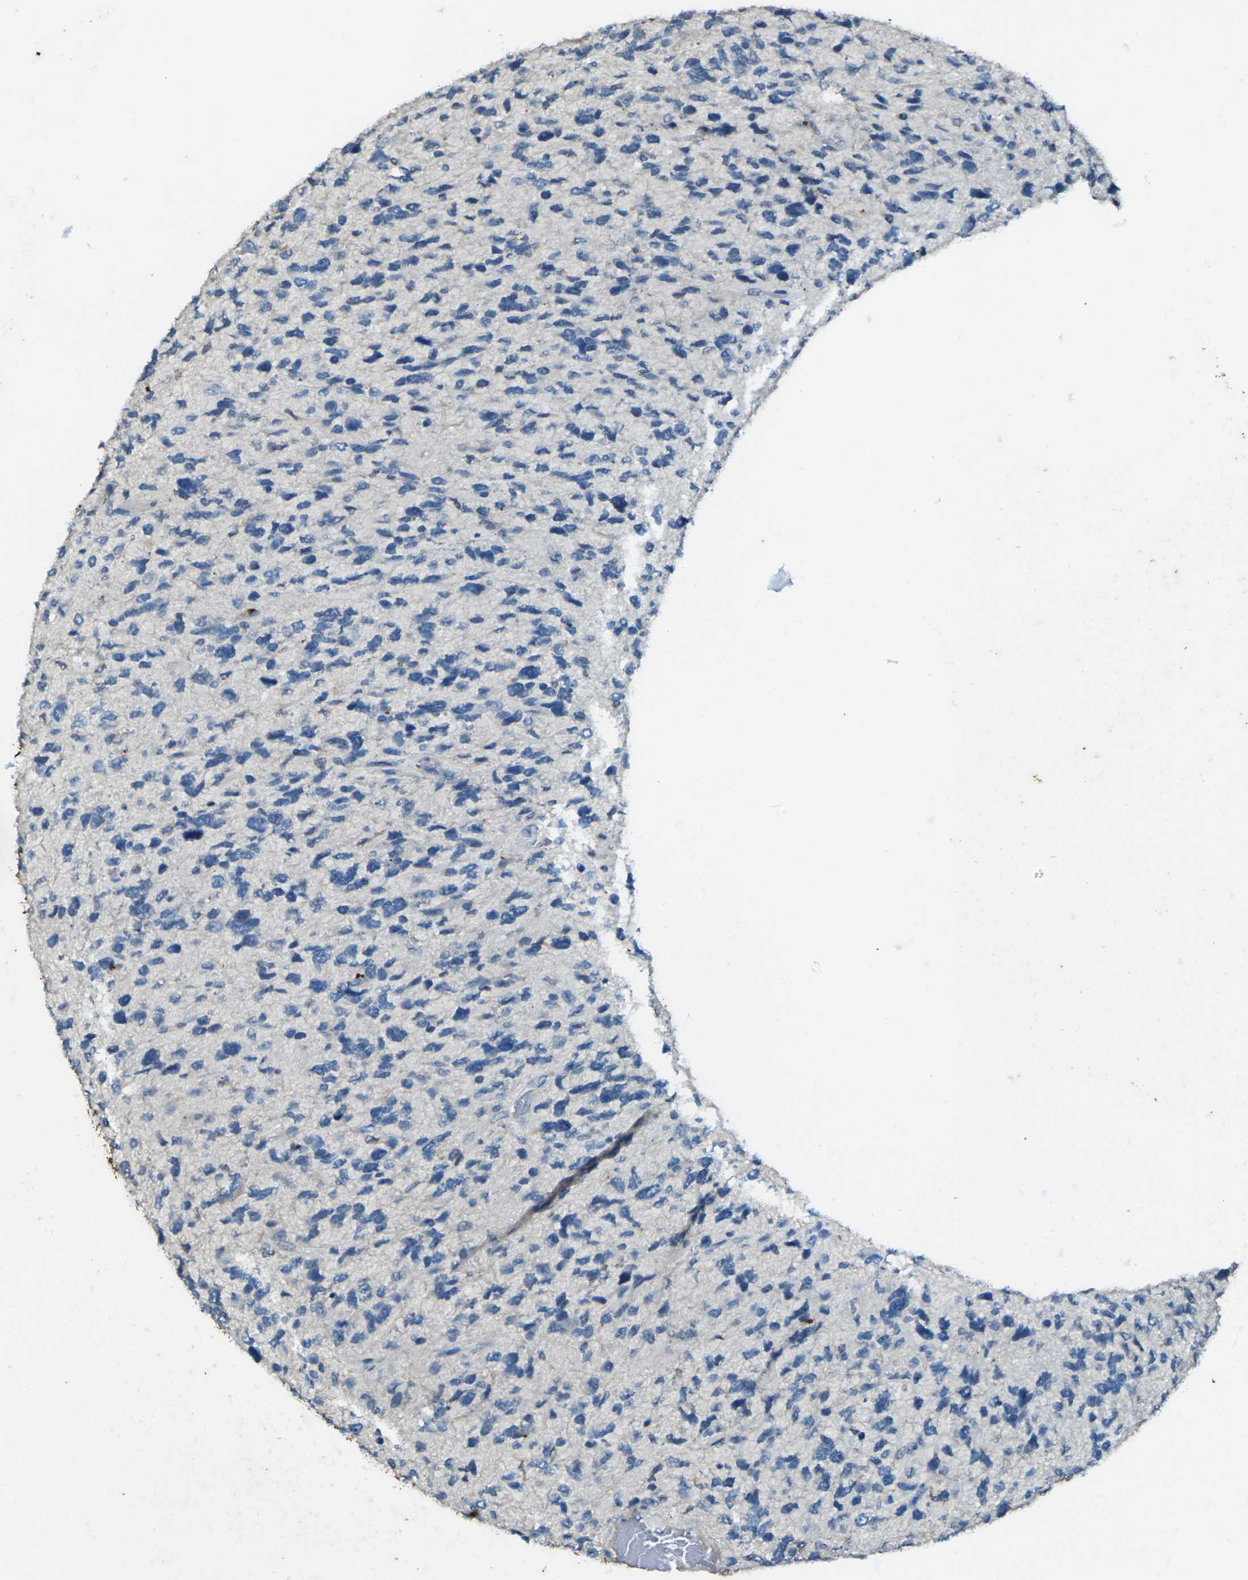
{"staining": {"intensity": "negative", "quantity": "none", "location": "none"}, "tissue": "glioma", "cell_type": "Tumor cells", "image_type": "cancer", "snomed": [{"axis": "morphology", "description": "Glioma, malignant, High grade"}, {"axis": "topography", "description": "Brain"}], "caption": "A histopathology image of human glioma is negative for staining in tumor cells.", "gene": "SIGLEC14", "patient": {"sex": "female", "age": 58}}